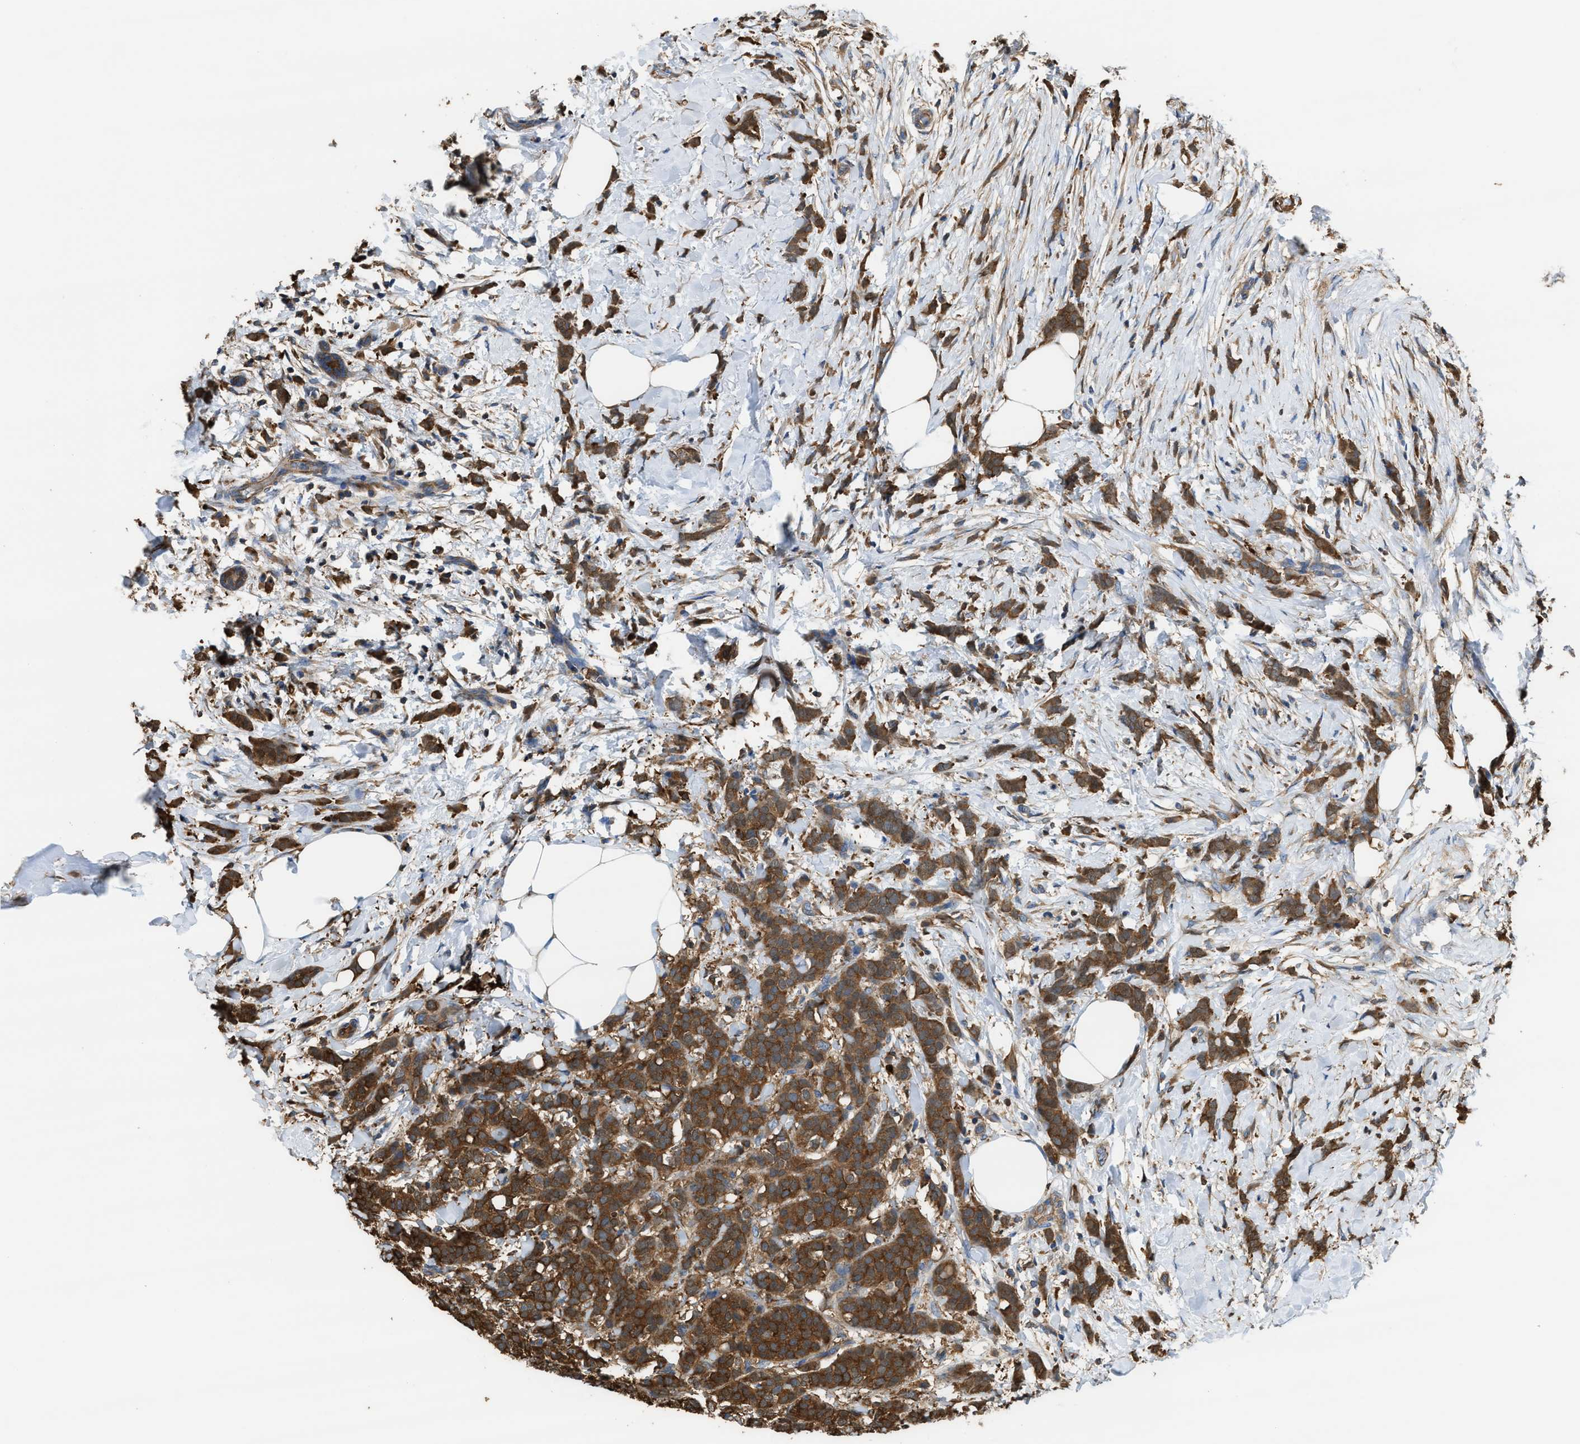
{"staining": {"intensity": "strong", "quantity": ">75%", "location": "cytoplasmic/membranous"}, "tissue": "breast cancer", "cell_type": "Tumor cells", "image_type": "cancer", "snomed": [{"axis": "morphology", "description": "Lobular carcinoma, in situ"}, {"axis": "morphology", "description": "Lobular carcinoma"}, {"axis": "topography", "description": "Breast"}], "caption": "Immunohistochemical staining of human breast cancer demonstrates high levels of strong cytoplasmic/membranous protein positivity in about >75% of tumor cells.", "gene": "ATIC", "patient": {"sex": "female", "age": 41}}